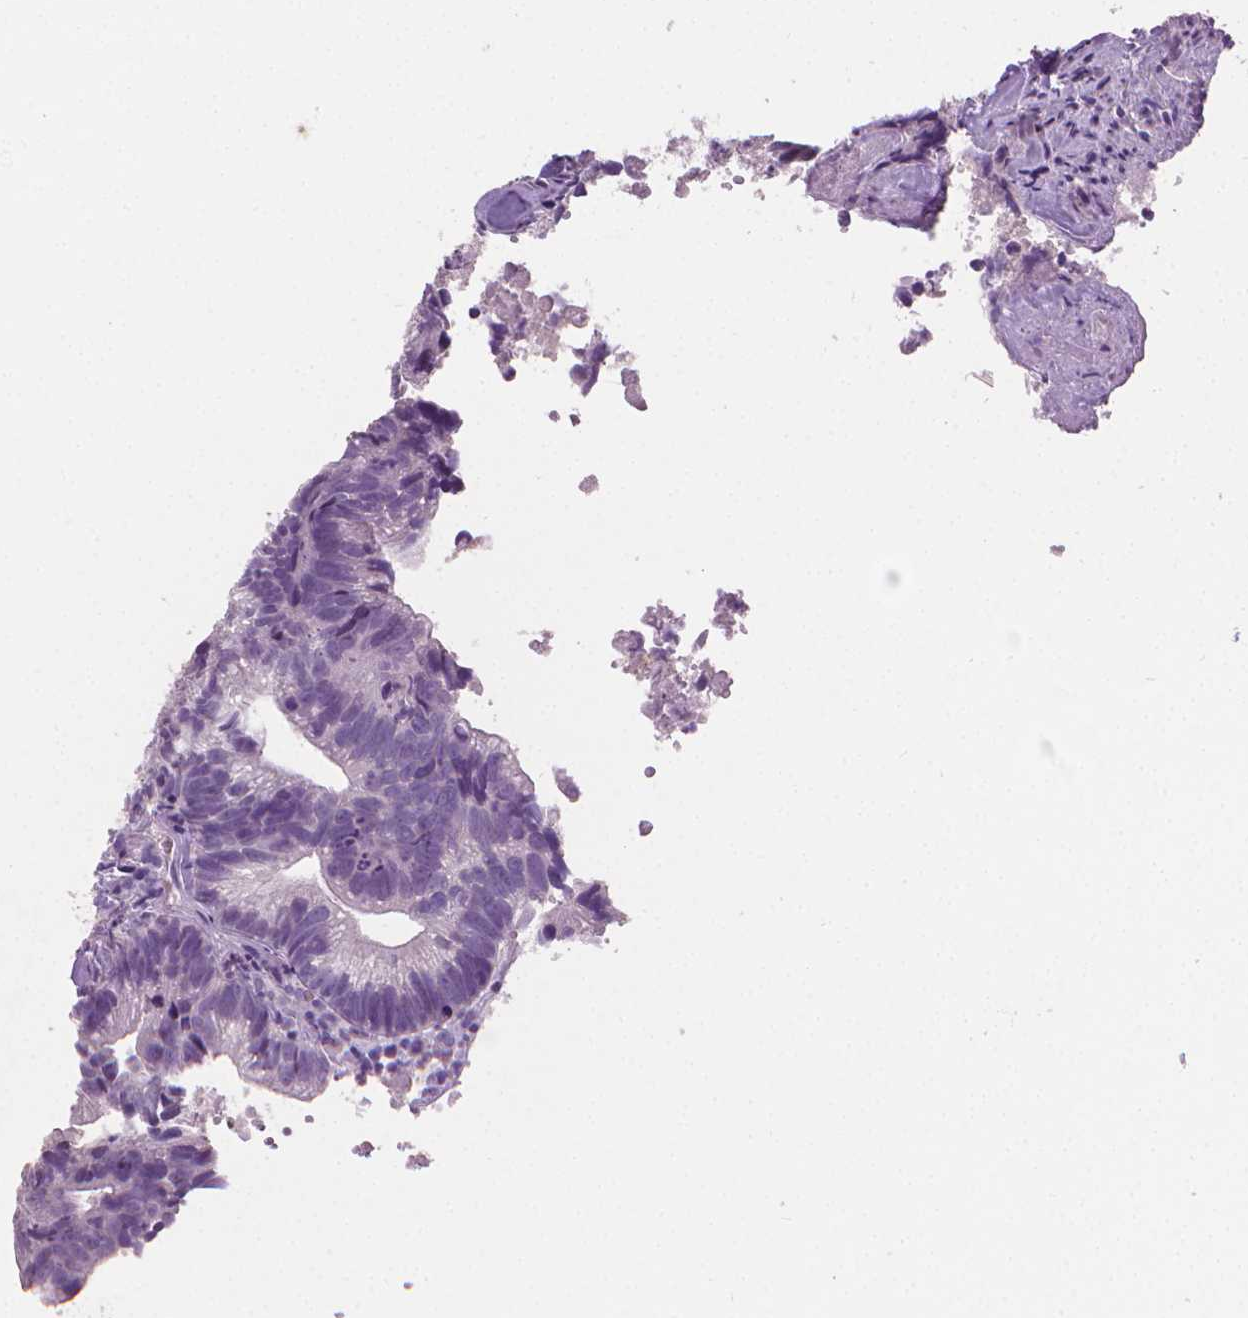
{"staining": {"intensity": "negative", "quantity": "none", "location": "none"}, "tissue": "head and neck cancer", "cell_type": "Tumor cells", "image_type": "cancer", "snomed": [{"axis": "morphology", "description": "Adenocarcinoma, NOS"}, {"axis": "topography", "description": "Head-Neck"}], "caption": "Immunohistochemistry (IHC) photomicrograph of neoplastic tissue: human adenocarcinoma (head and neck) stained with DAB displays no significant protein staining in tumor cells. (Stains: DAB (3,3'-diaminobenzidine) immunohistochemistry with hematoxylin counter stain, Microscopy: brightfield microscopy at high magnification).", "gene": "TNNI2", "patient": {"sex": "male", "age": 62}}